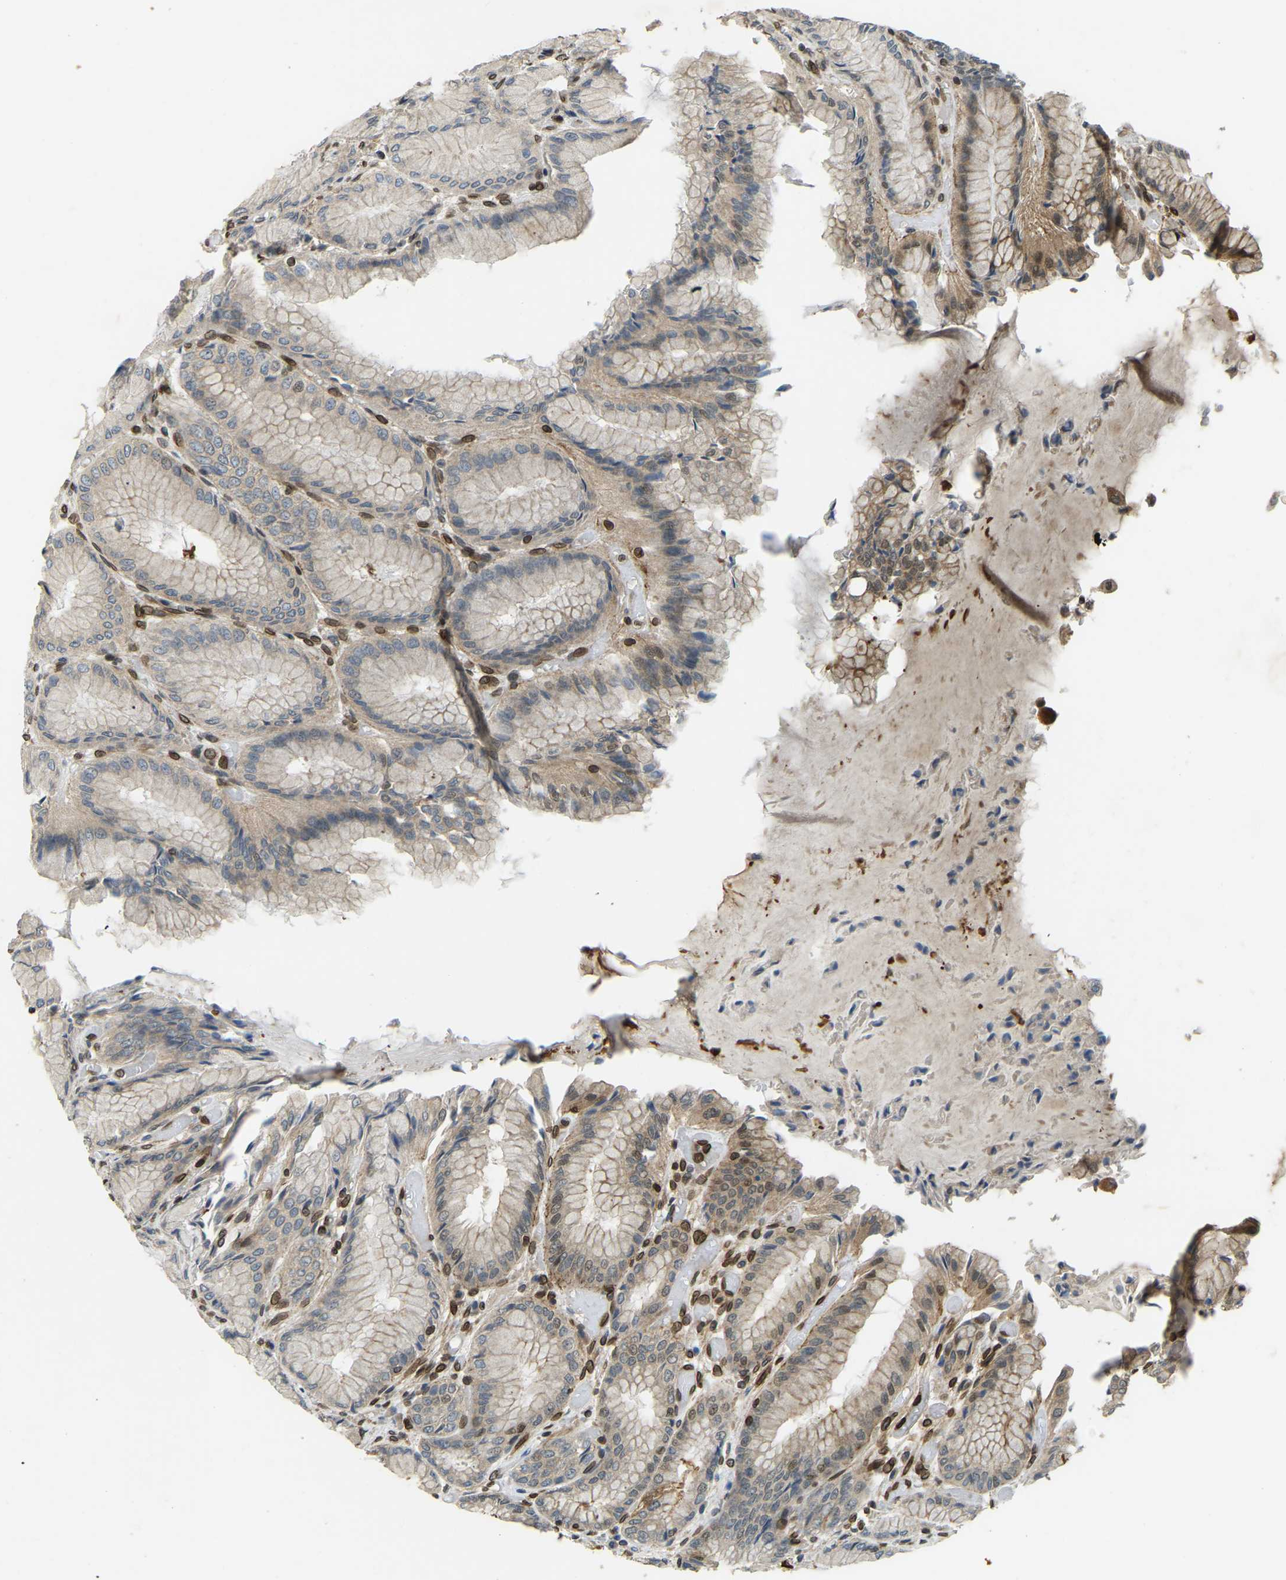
{"staining": {"intensity": "weak", "quantity": "25%-75%", "location": "cytoplasmic/membranous,nuclear"}, "tissue": "stomach", "cell_type": "Glandular cells", "image_type": "normal", "snomed": [{"axis": "morphology", "description": "Normal tissue, NOS"}, {"axis": "topography", "description": "Stomach, upper"}], "caption": "A high-resolution image shows immunohistochemistry staining of unremarkable stomach, which shows weak cytoplasmic/membranous,nuclear expression in about 25%-75% of glandular cells. The protein is shown in brown color, while the nuclei are stained blue.", "gene": "SYNE1", "patient": {"sex": "male", "age": 72}}